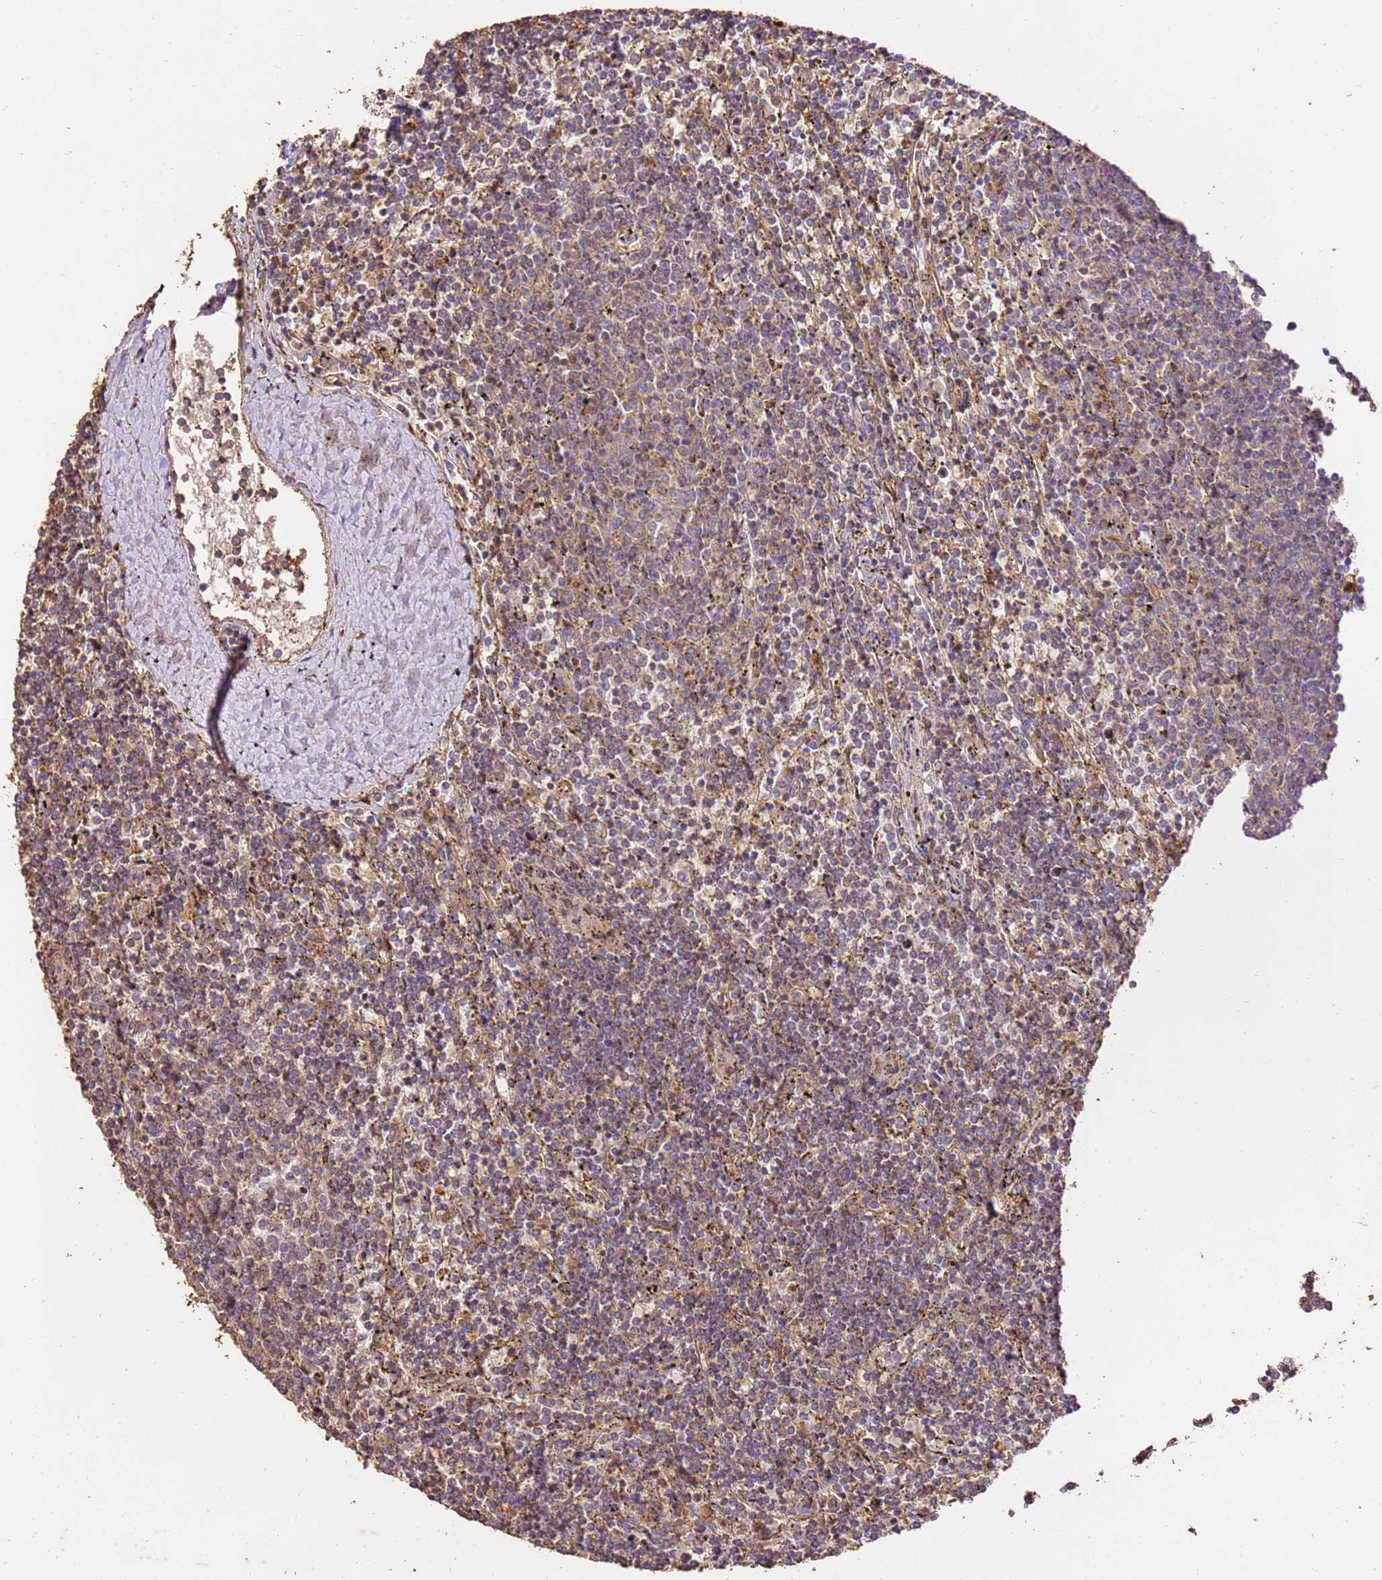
{"staining": {"intensity": "weak", "quantity": "<25%", "location": "cytoplasmic/membranous"}, "tissue": "lymphoma", "cell_type": "Tumor cells", "image_type": "cancer", "snomed": [{"axis": "morphology", "description": "Malignant lymphoma, non-Hodgkin's type, Low grade"}, {"axis": "topography", "description": "Spleen"}], "caption": "This is a histopathology image of immunohistochemistry staining of low-grade malignant lymphoma, non-Hodgkin's type, which shows no expression in tumor cells.", "gene": "LRRC28", "patient": {"sex": "female", "age": 50}}